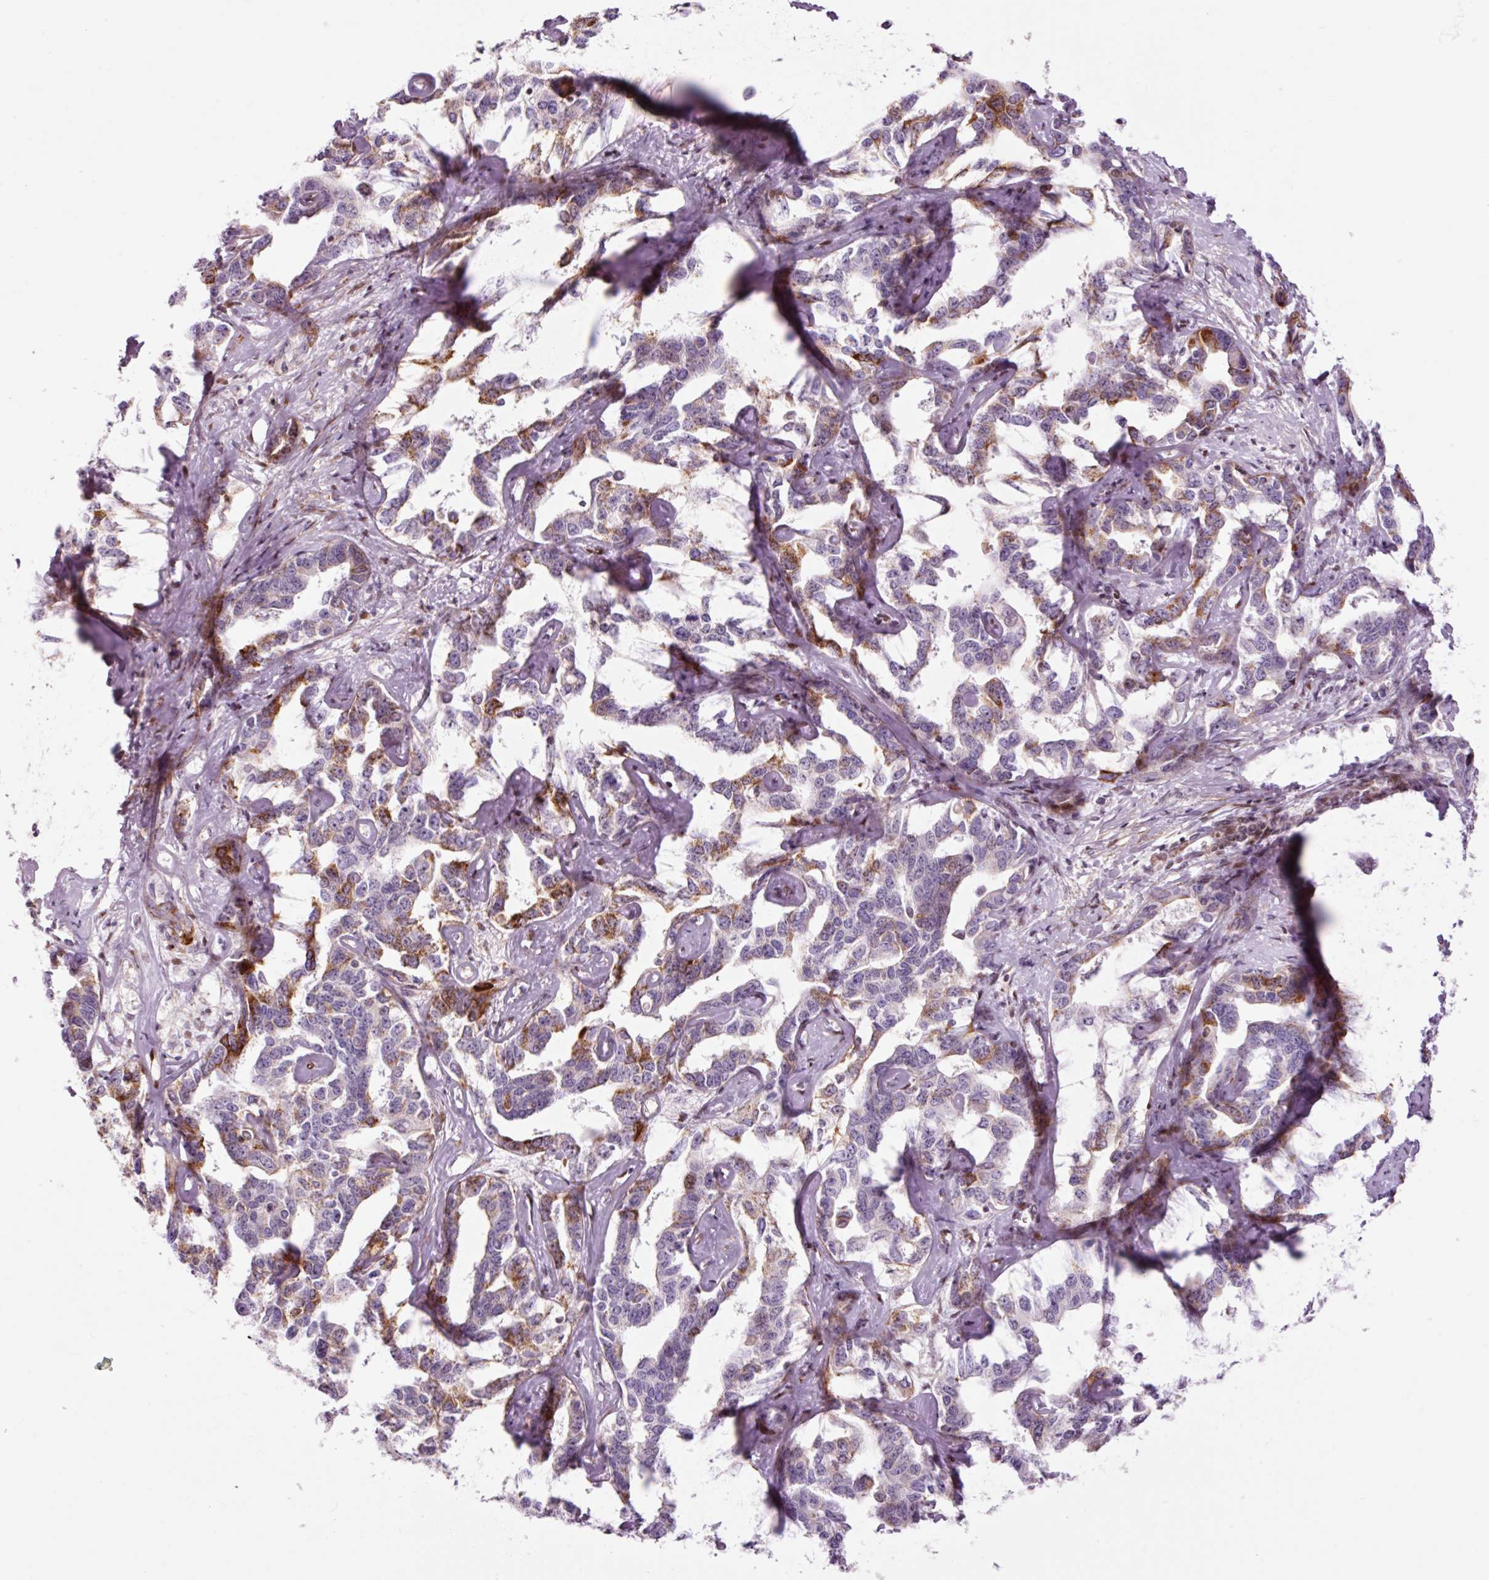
{"staining": {"intensity": "moderate", "quantity": "<25%", "location": "cytoplasmic/membranous"}, "tissue": "liver cancer", "cell_type": "Tumor cells", "image_type": "cancer", "snomed": [{"axis": "morphology", "description": "Cholangiocarcinoma"}, {"axis": "topography", "description": "Liver"}], "caption": "The immunohistochemical stain labels moderate cytoplasmic/membranous staining in tumor cells of liver cholangiocarcinoma tissue. (IHC, brightfield microscopy, high magnification).", "gene": "ANKRD20A1", "patient": {"sex": "male", "age": 59}}